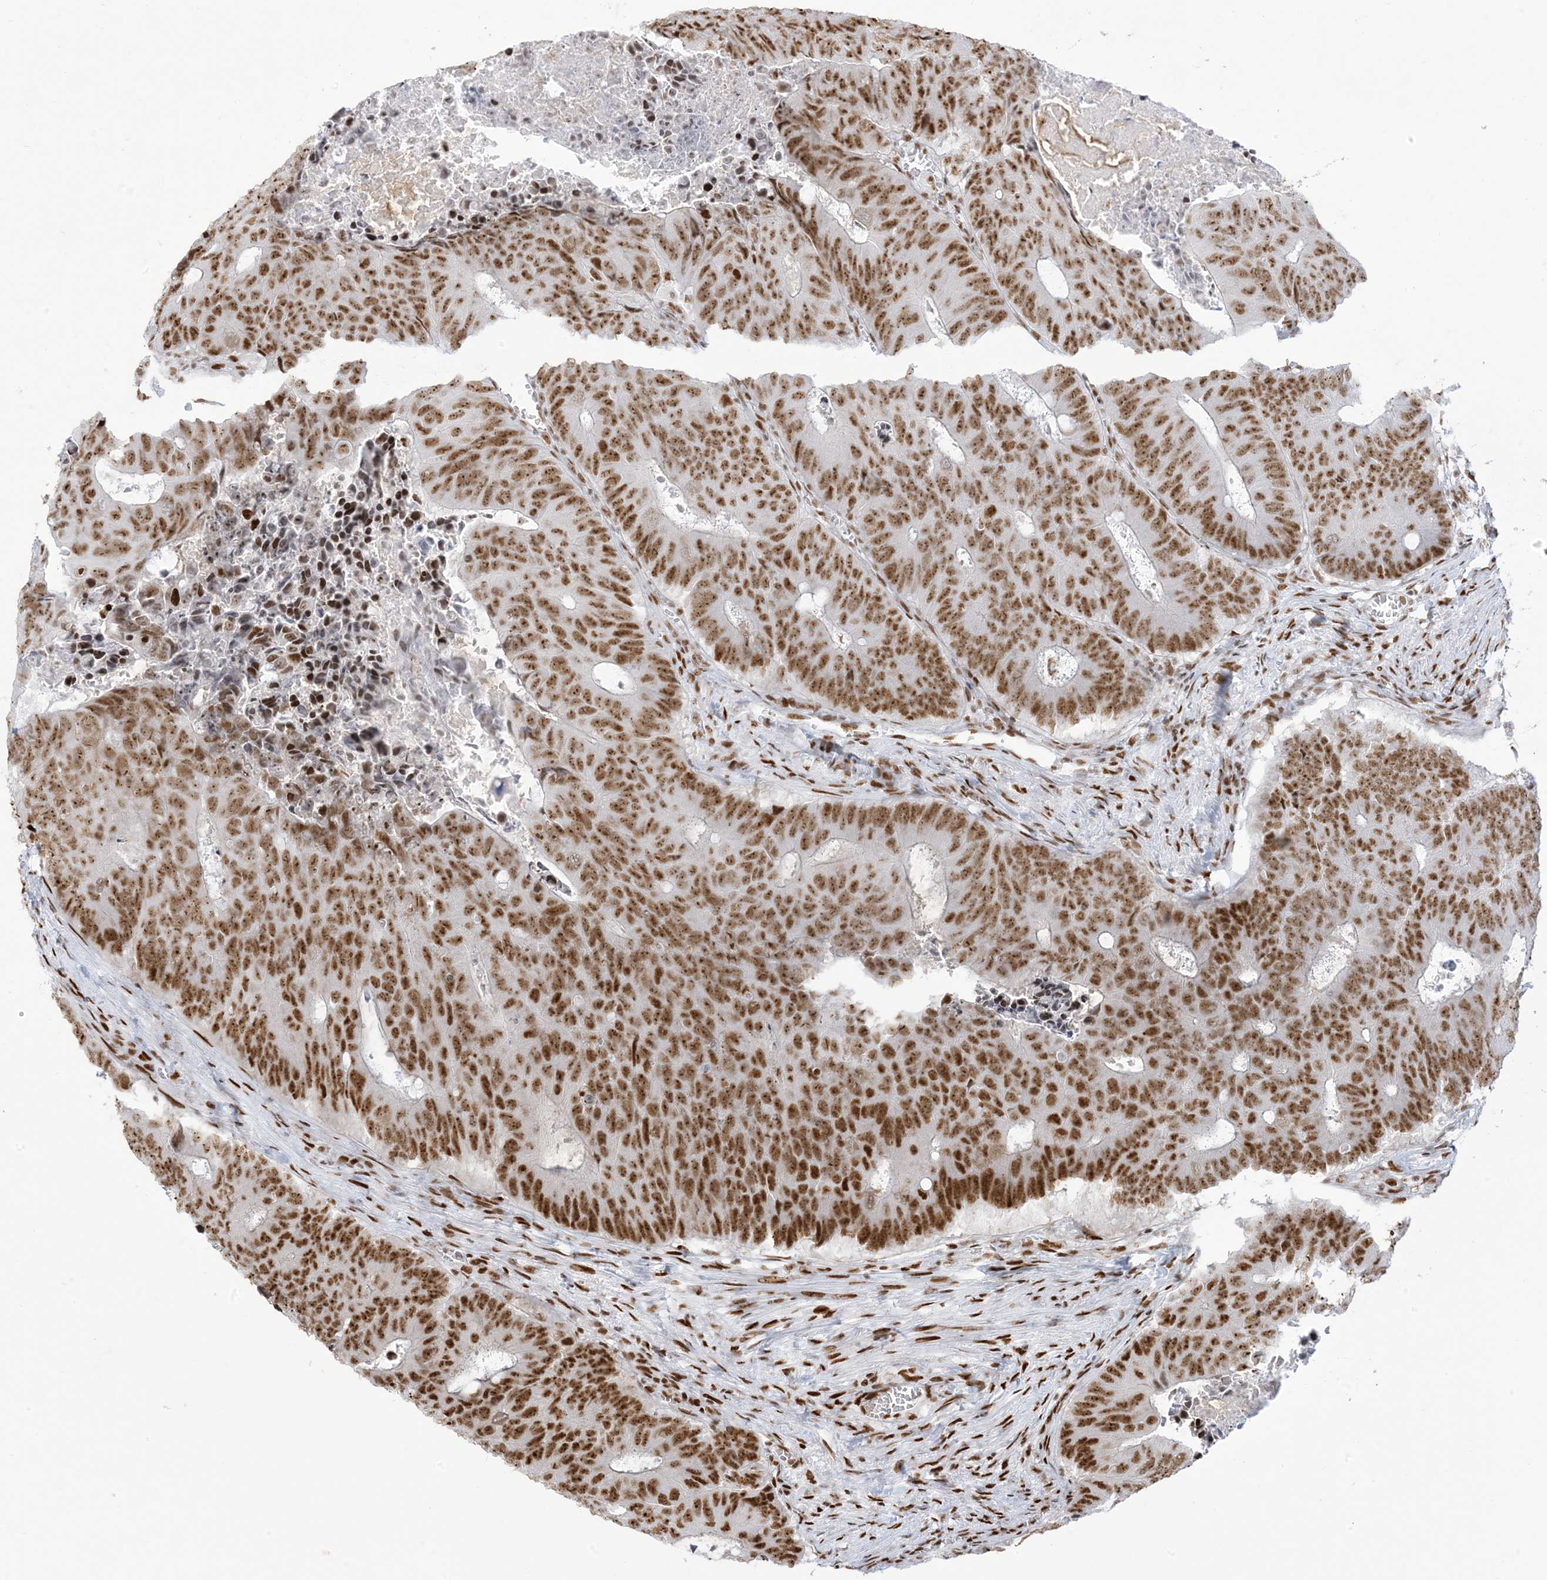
{"staining": {"intensity": "strong", "quantity": ">75%", "location": "nuclear"}, "tissue": "colorectal cancer", "cell_type": "Tumor cells", "image_type": "cancer", "snomed": [{"axis": "morphology", "description": "Adenocarcinoma, NOS"}, {"axis": "topography", "description": "Colon"}], "caption": "Immunohistochemical staining of colorectal cancer (adenocarcinoma) exhibits high levels of strong nuclear protein positivity in about >75% of tumor cells.", "gene": "STAG1", "patient": {"sex": "male", "age": 87}}